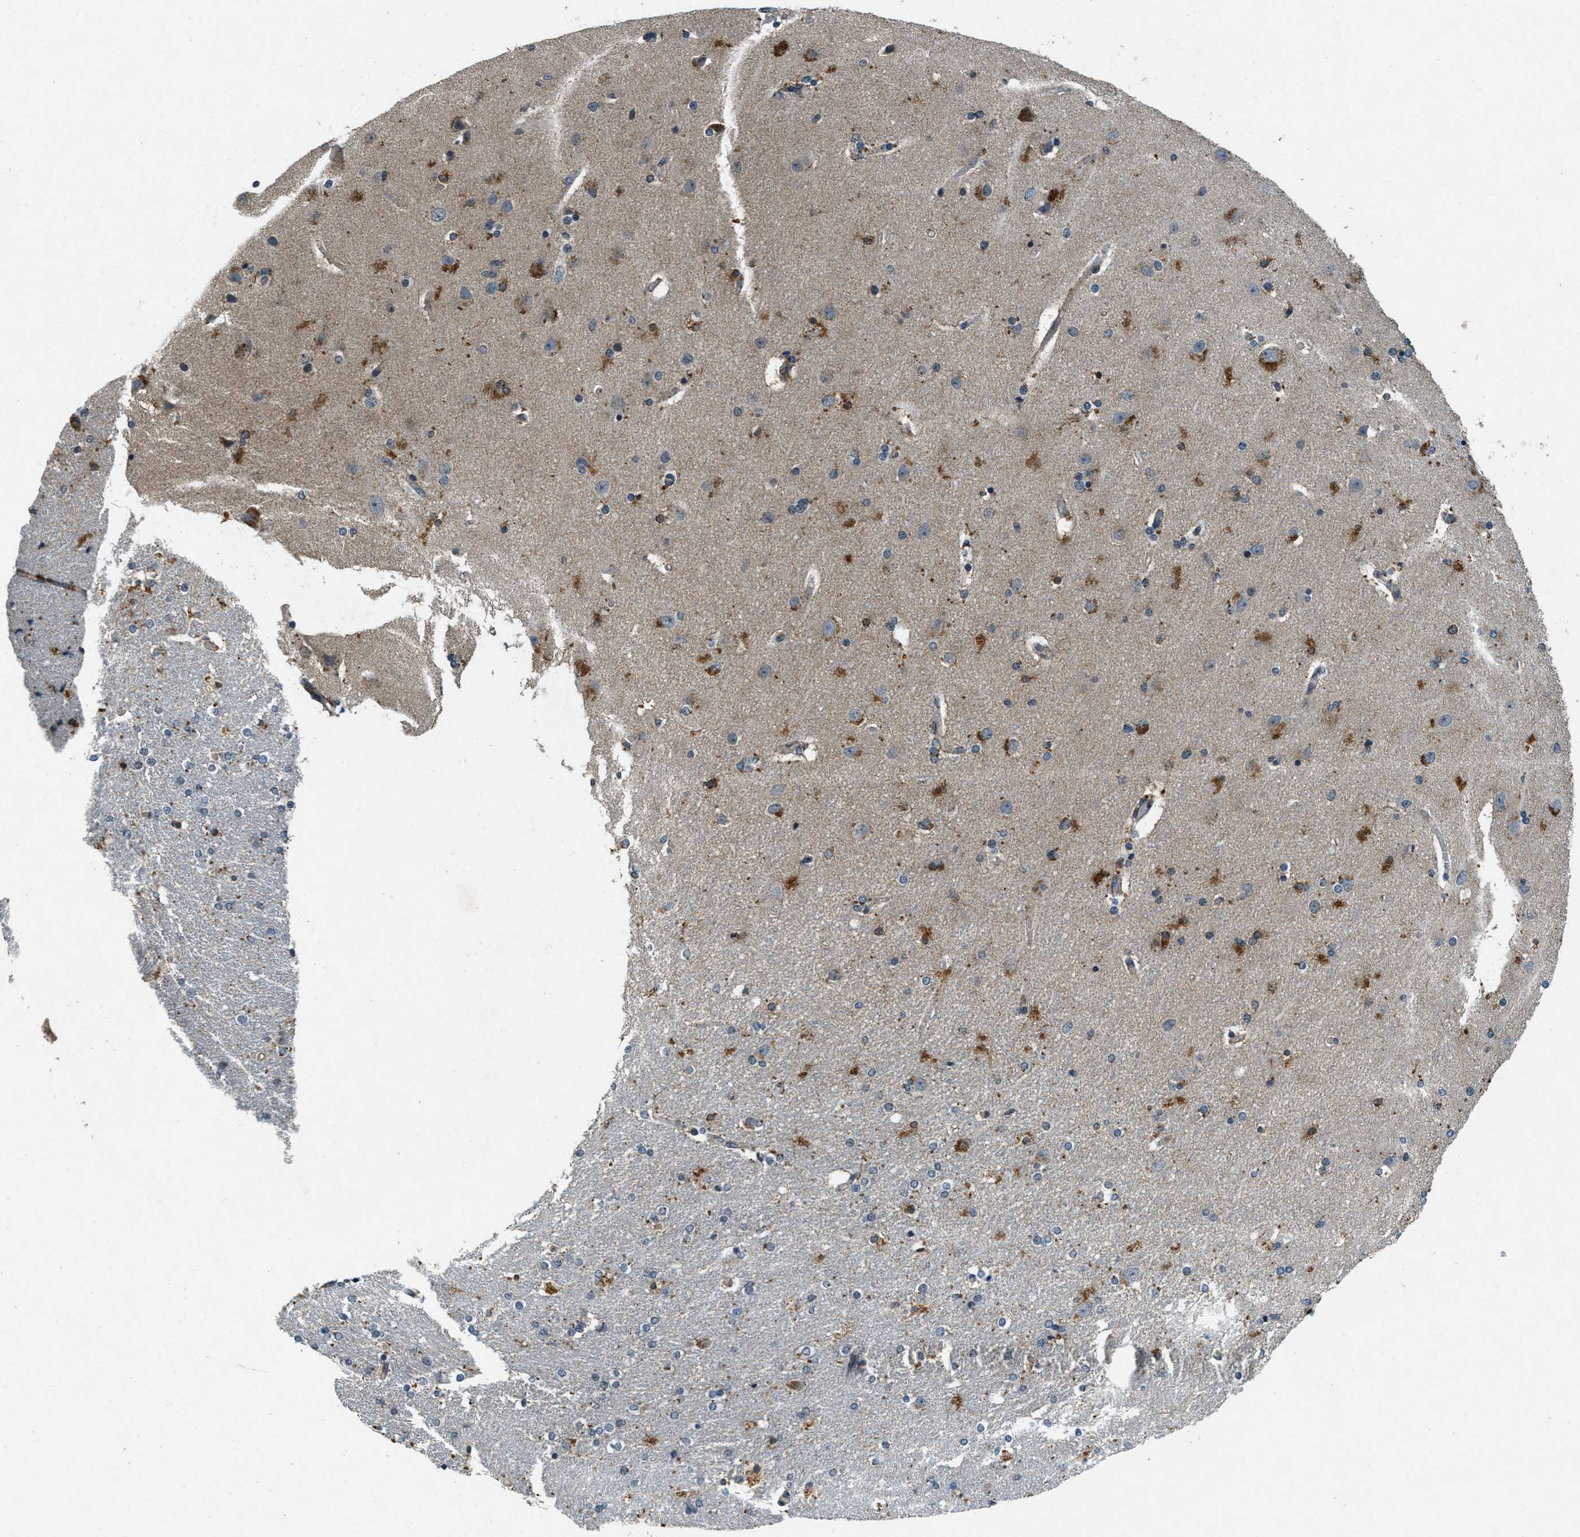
{"staining": {"intensity": "moderate", "quantity": "<25%", "location": "cytoplasmic/membranous"}, "tissue": "caudate", "cell_type": "Glial cells", "image_type": "normal", "snomed": [{"axis": "morphology", "description": "Normal tissue, NOS"}, {"axis": "topography", "description": "Lateral ventricle wall"}], "caption": "A brown stain labels moderate cytoplasmic/membranous expression of a protein in glial cells of unremarkable human caudate.", "gene": "RAB3D", "patient": {"sex": "female", "age": 54}}